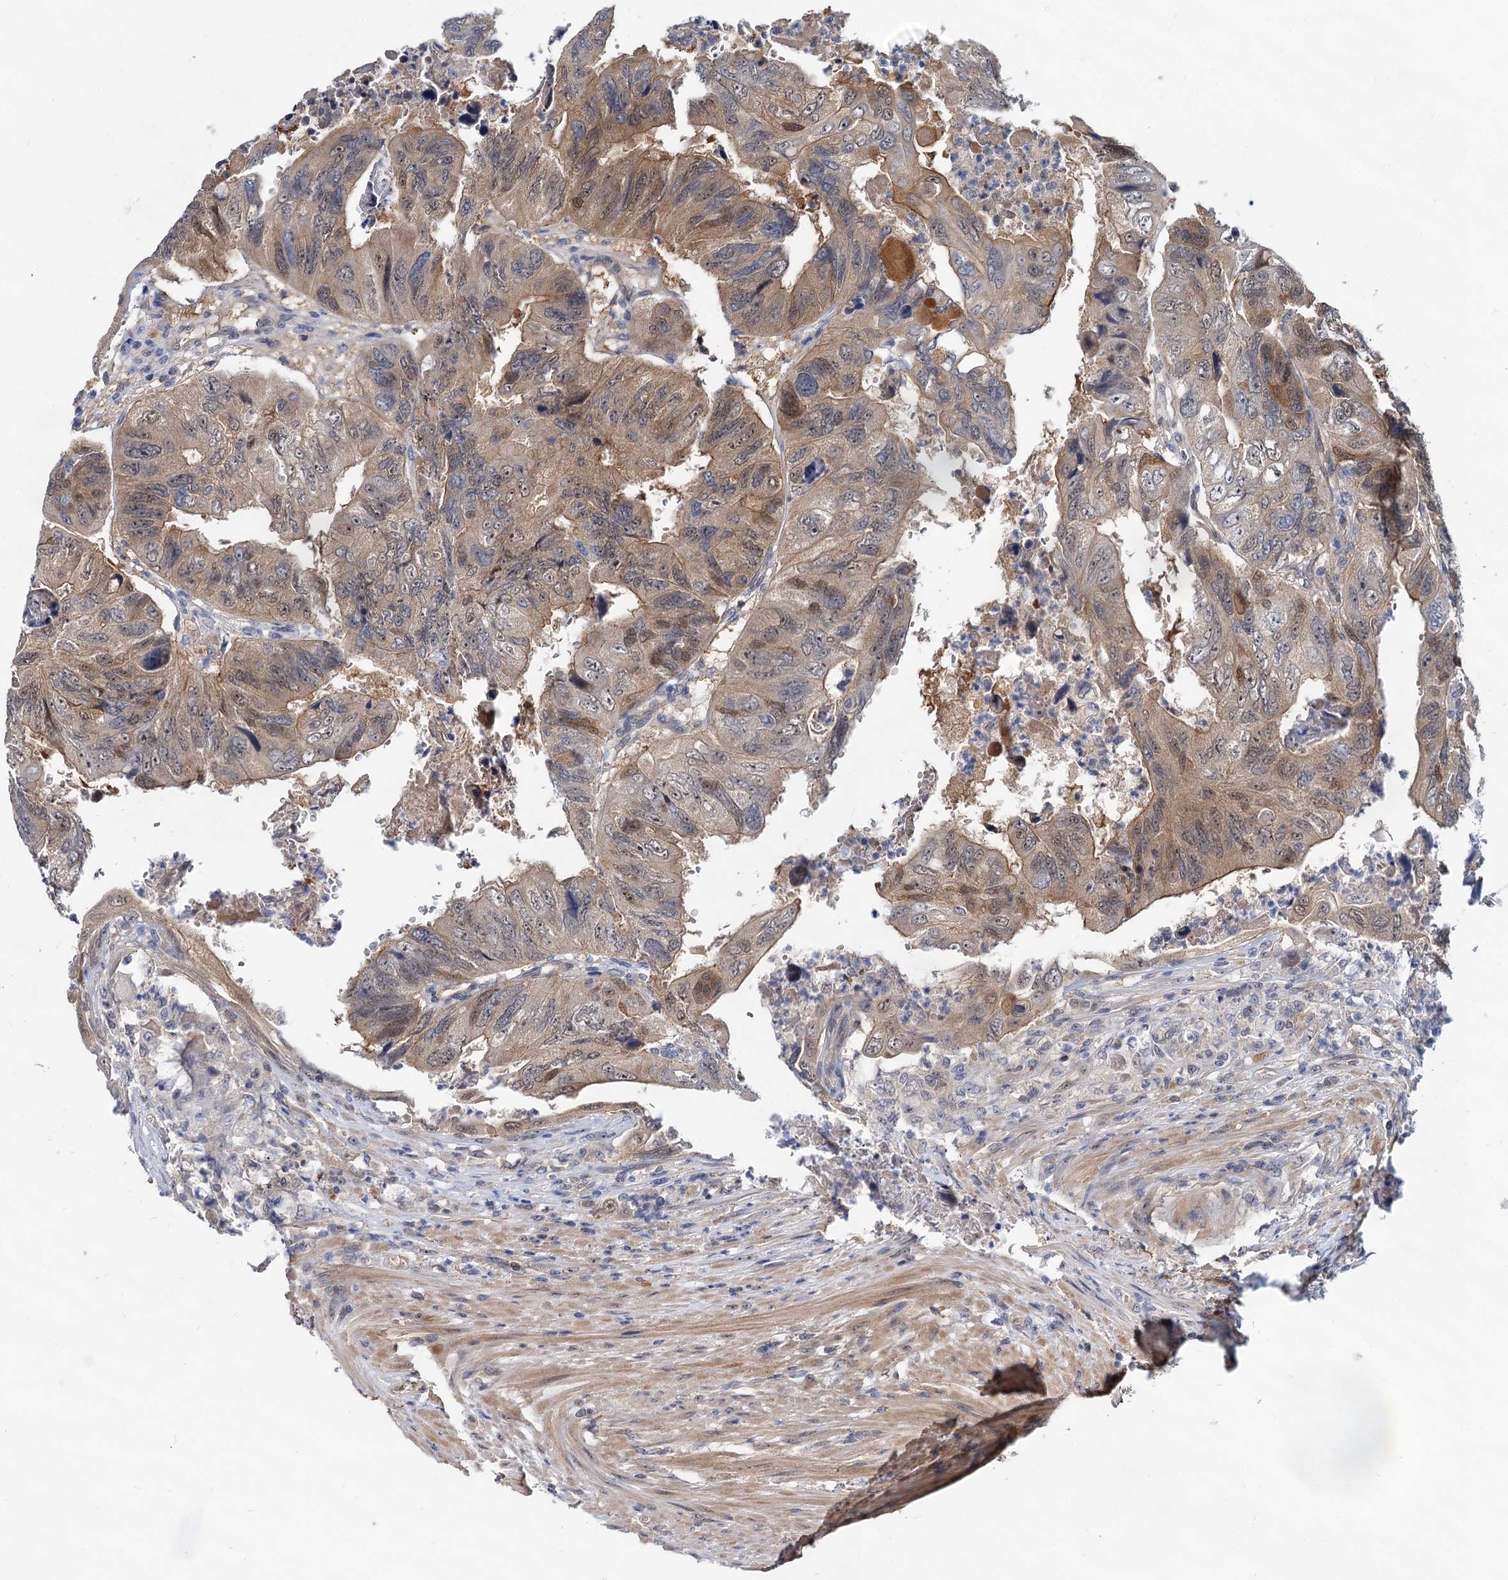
{"staining": {"intensity": "weak", "quantity": "25%-75%", "location": "cytoplasmic/membranous,nuclear"}, "tissue": "colorectal cancer", "cell_type": "Tumor cells", "image_type": "cancer", "snomed": [{"axis": "morphology", "description": "Adenocarcinoma, NOS"}, {"axis": "topography", "description": "Rectum"}], "caption": "Immunohistochemistry image of neoplastic tissue: colorectal cancer stained using immunohistochemistry (IHC) exhibits low levels of weak protein expression localized specifically in the cytoplasmic/membranous and nuclear of tumor cells, appearing as a cytoplasmic/membranous and nuclear brown color.", "gene": "SNX15", "patient": {"sex": "male", "age": 63}}